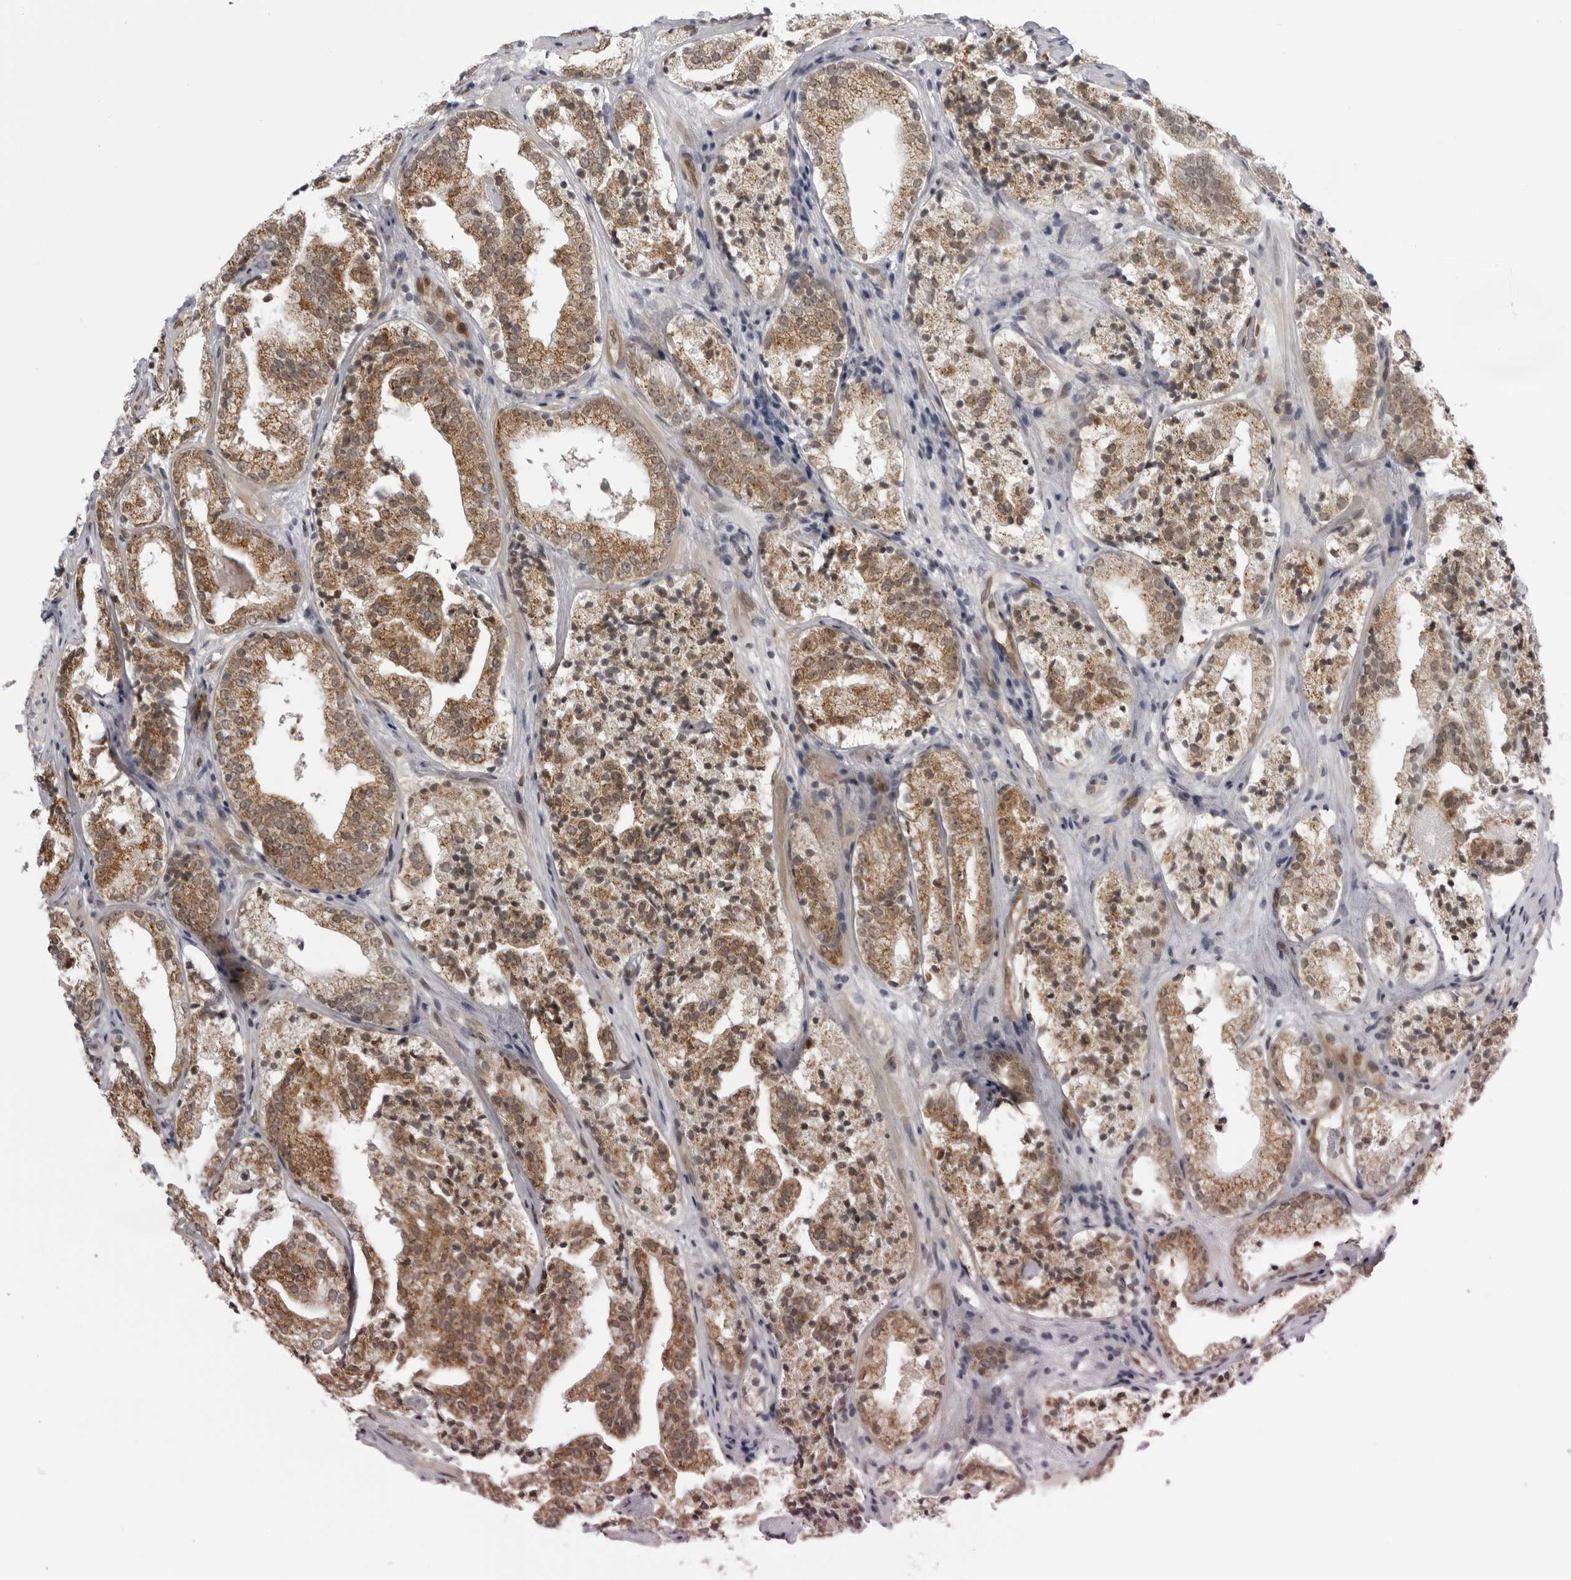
{"staining": {"intensity": "moderate", "quantity": ">75%", "location": "cytoplasmic/membranous,nuclear"}, "tissue": "prostate cancer", "cell_type": "Tumor cells", "image_type": "cancer", "snomed": [{"axis": "morphology", "description": "Adenocarcinoma, High grade"}, {"axis": "topography", "description": "Prostate"}], "caption": "Moderate cytoplasmic/membranous and nuclear protein positivity is appreciated in approximately >75% of tumor cells in prostate adenocarcinoma (high-grade).", "gene": "MAPK12", "patient": {"sex": "male", "age": 57}}